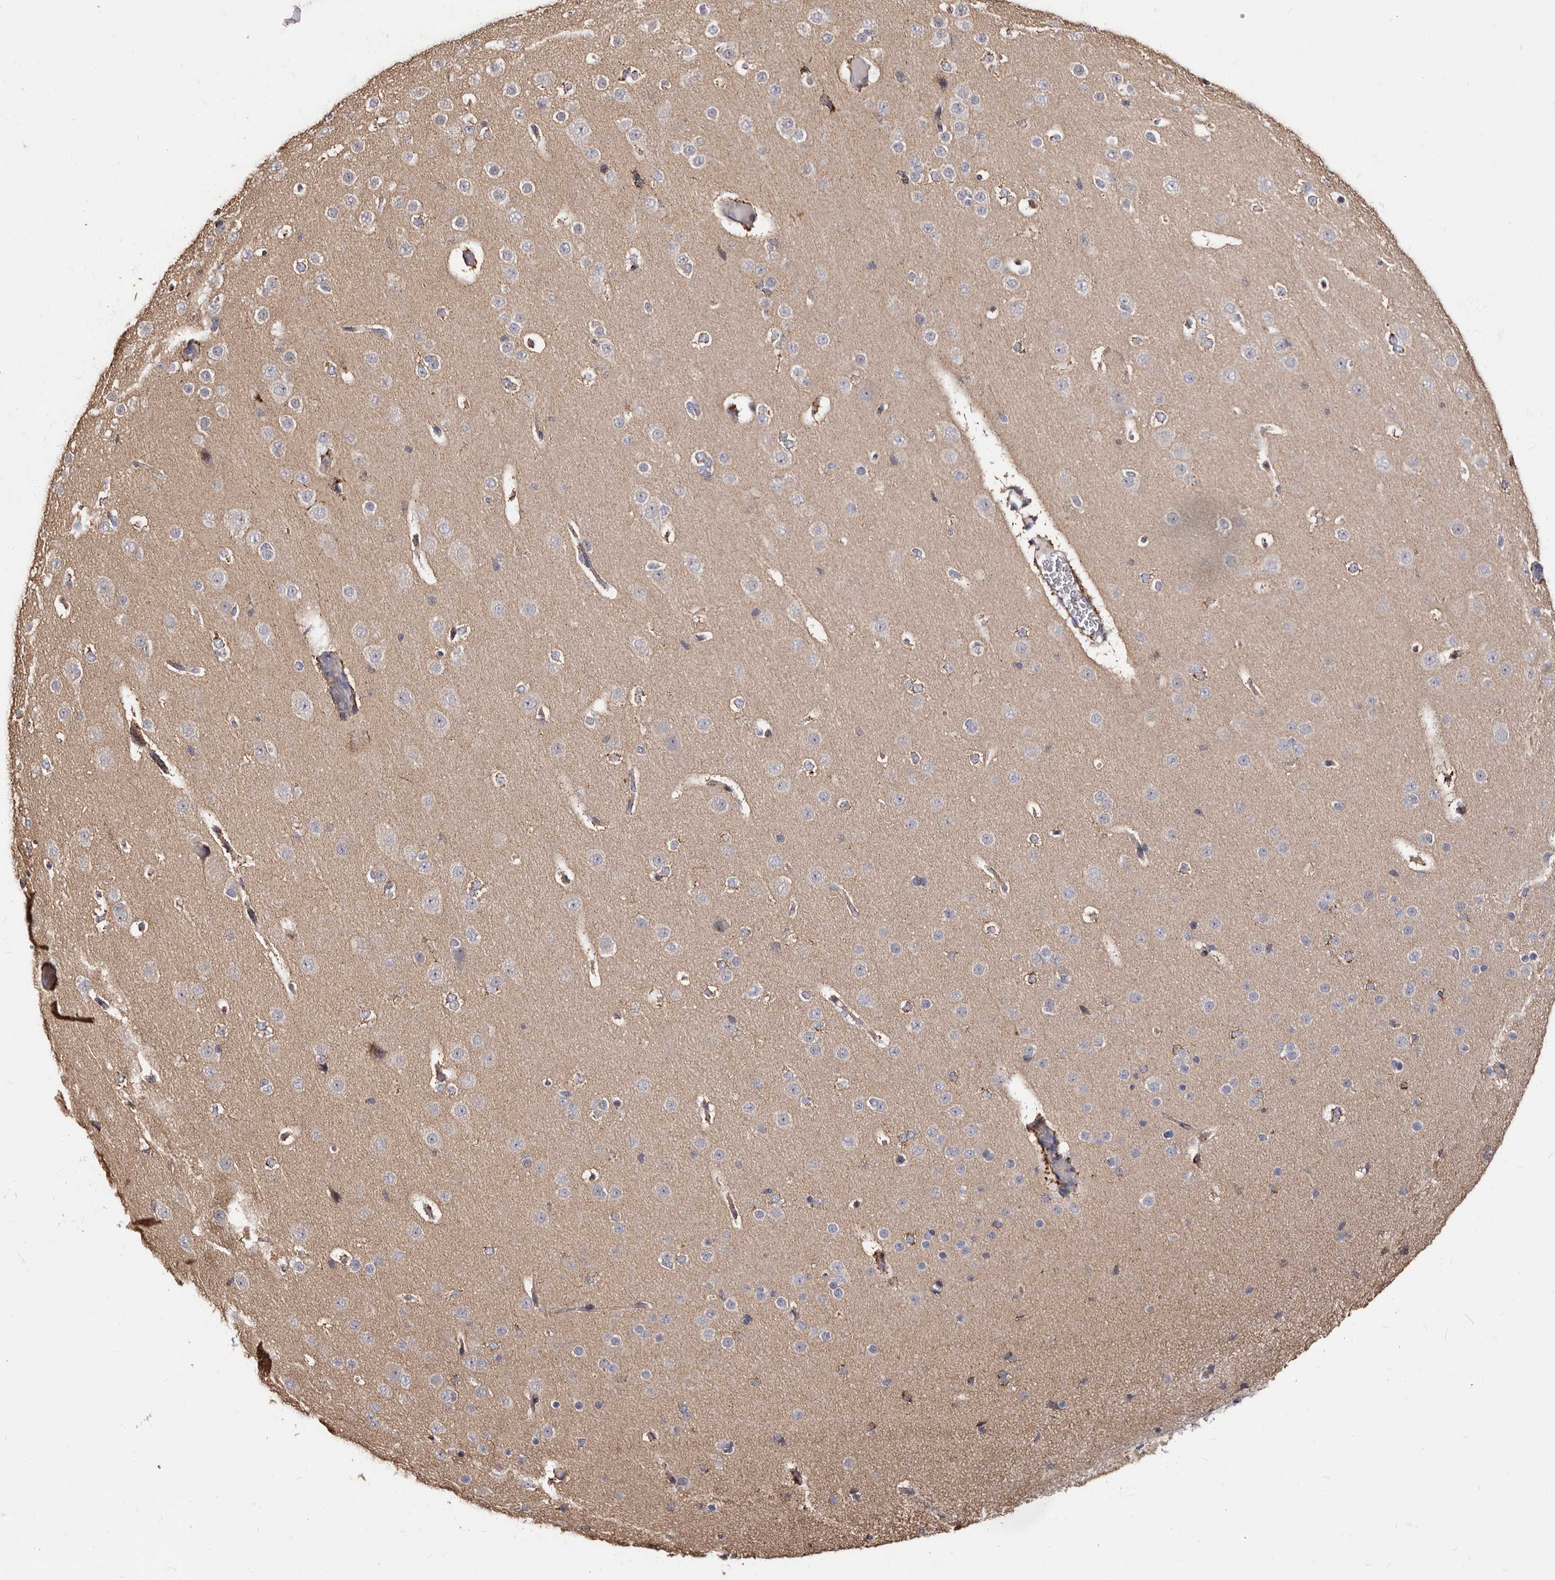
{"staining": {"intensity": "weak", "quantity": ">75%", "location": "cytoplasmic/membranous"}, "tissue": "cerebral cortex", "cell_type": "Endothelial cells", "image_type": "normal", "snomed": [{"axis": "morphology", "description": "Normal tissue, NOS"}, {"axis": "morphology", "description": "Developmental malformation"}, {"axis": "topography", "description": "Cerebral cortex"}], "caption": "Brown immunohistochemical staining in normal human cerebral cortex shows weak cytoplasmic/membranous staining in about >75% of endothelial cells. Immunohistochemistry (ihc) stains the protein in brown and the nuclei are stained blue.", "gene": "PTAFR", "patient": {"sex": "female", "age": 30}}